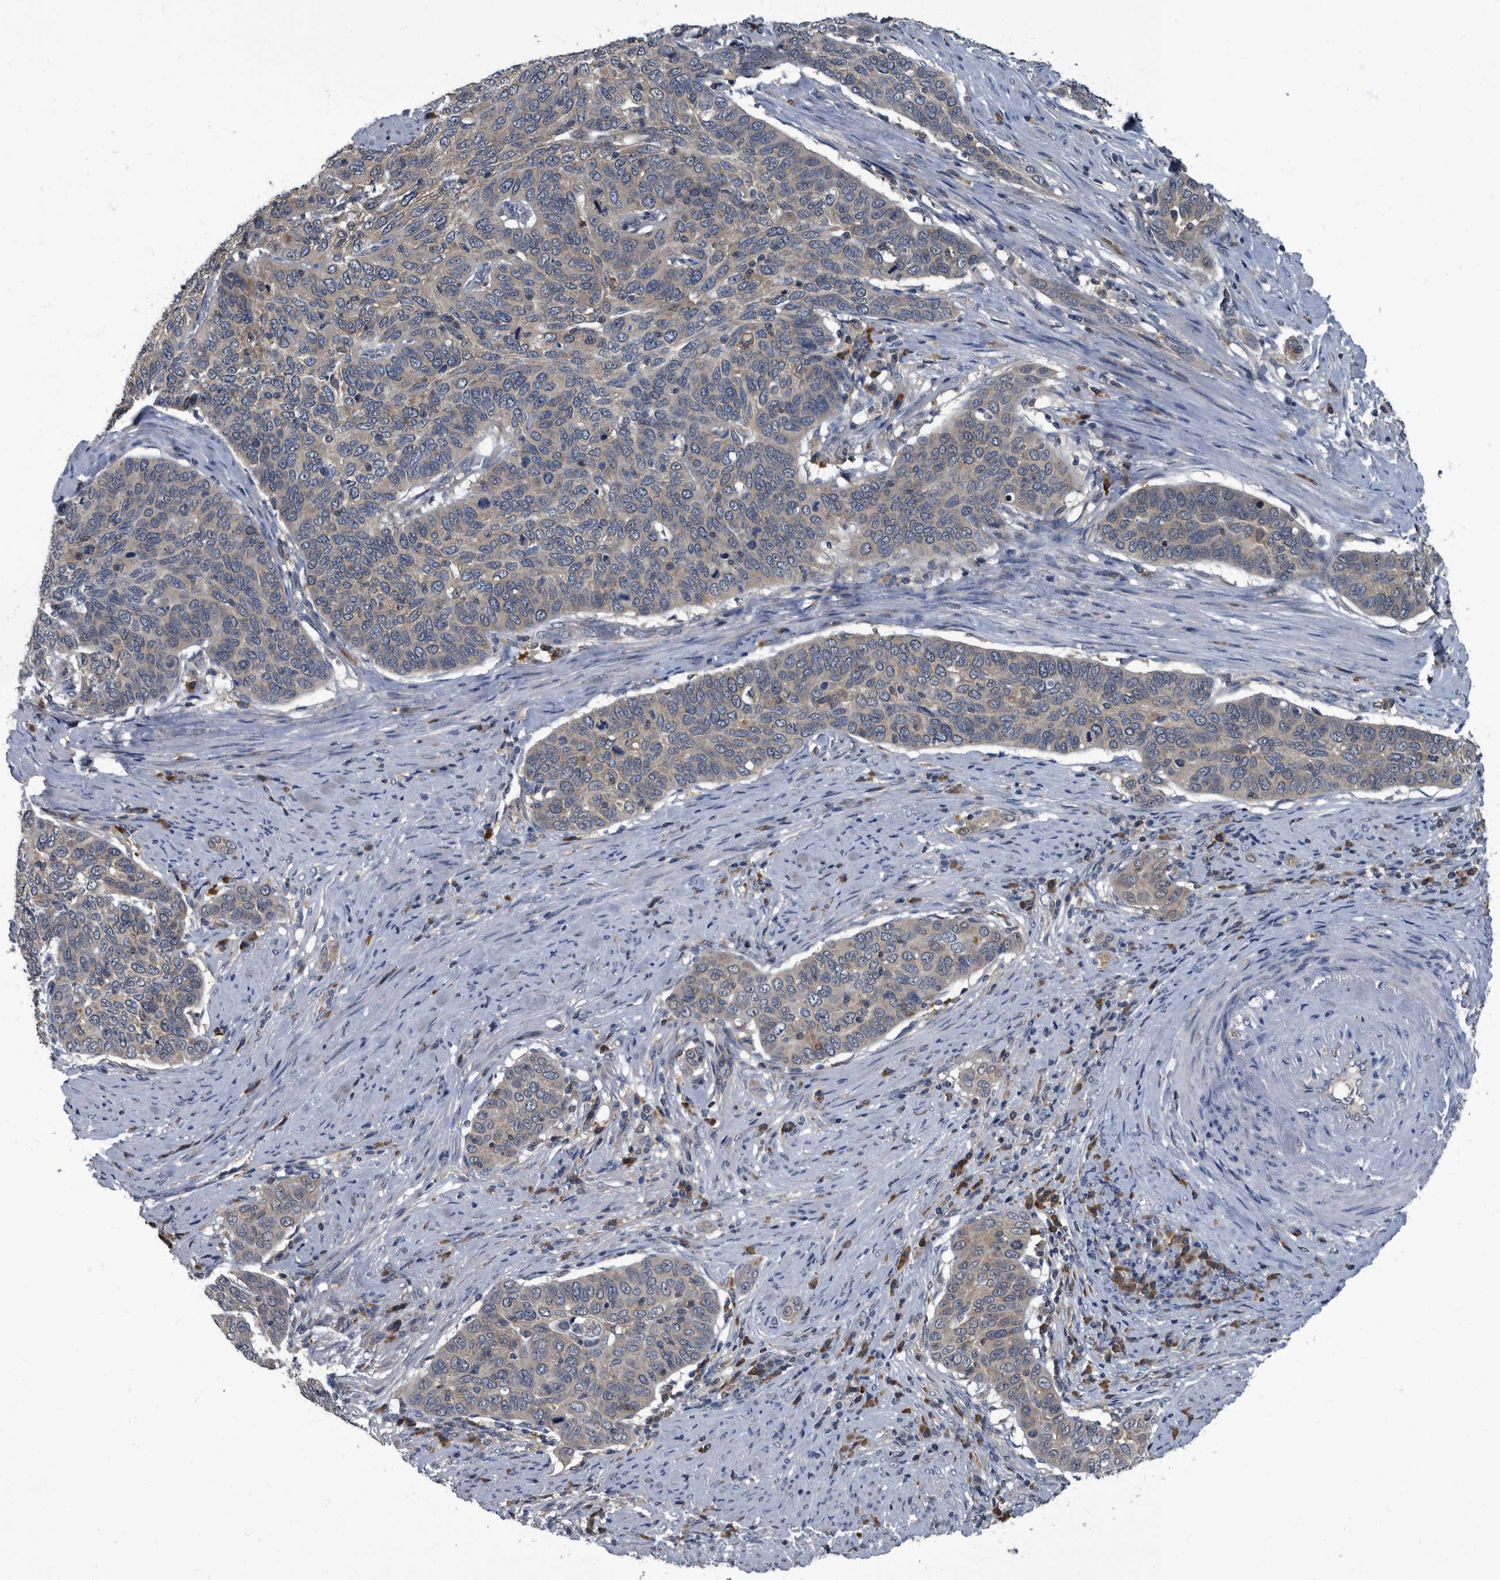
{"staining": {"intensity": "weak", "quantity": ">75%", "location": "cytoplasmic/membranous"}, "tissue": "cervical cancer", "cell_type": "Tumor cells", "image_type": "cancer", "snomed": [{"axis": "morphology", "description": "Squamous cell carcinoma, NOS"}, {"axis": "topography", "description": "Cervix"}], "caption": "This is an image of immunohistochemistry staining of cervical squamous cell carcinoma, which shows weak expression in the cytoplasmic/membranous of tumor cells.", "gene": "CDV3", "patient": {"sex": "female", "age": 60}}